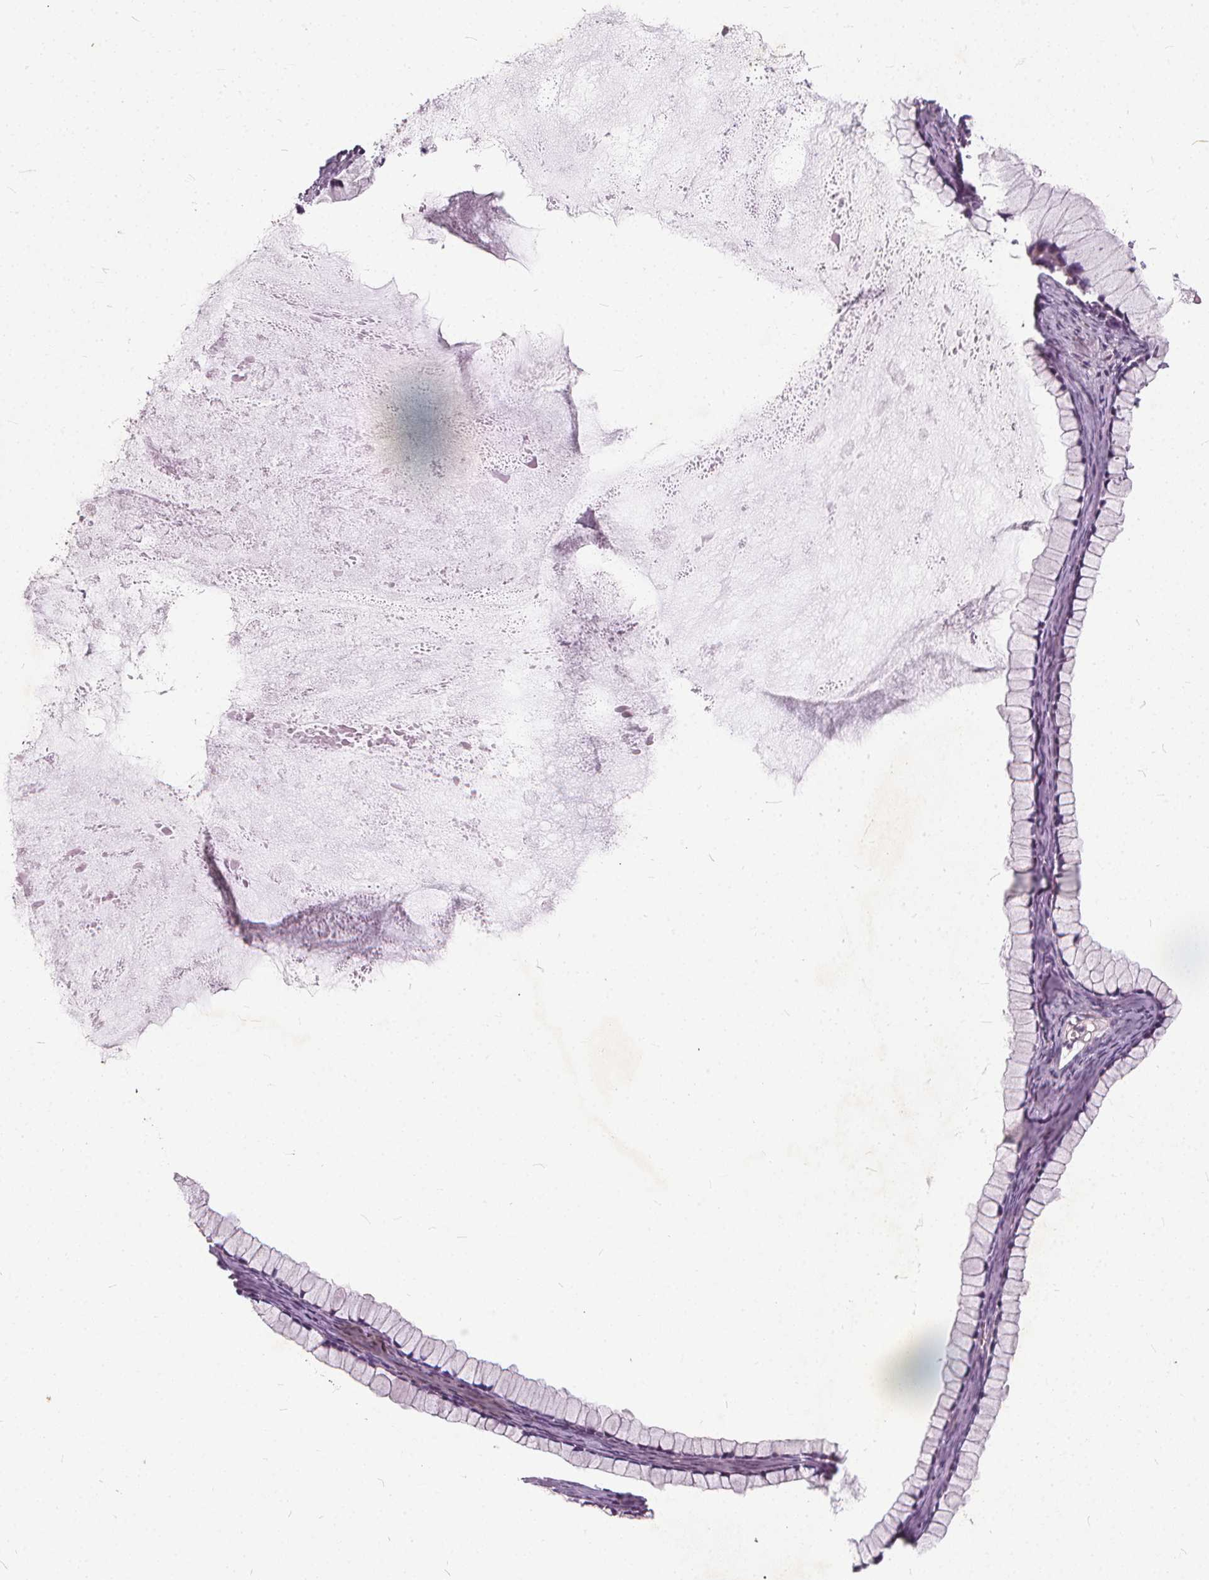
{"staining": {"intensity": "negative", "quantity": "none", "location": "none"}, "tissue": "ovarian cancer", "cell_type": "Tumor cells", "image_type": "cancer", "snomed": [{"axis": "morphology", "description": "Cystadenocarcinoma, mucinous, NOS"}, {"axis": "topography", "description": "Ovary"}], "caption": "Ovarian mucinous cystadenocarcinoma was stained to show a protein in brown. There is no significant expression in tumor cells.", "gene": "ORAI2", "patient": {"sex": "female", "age": 41}}